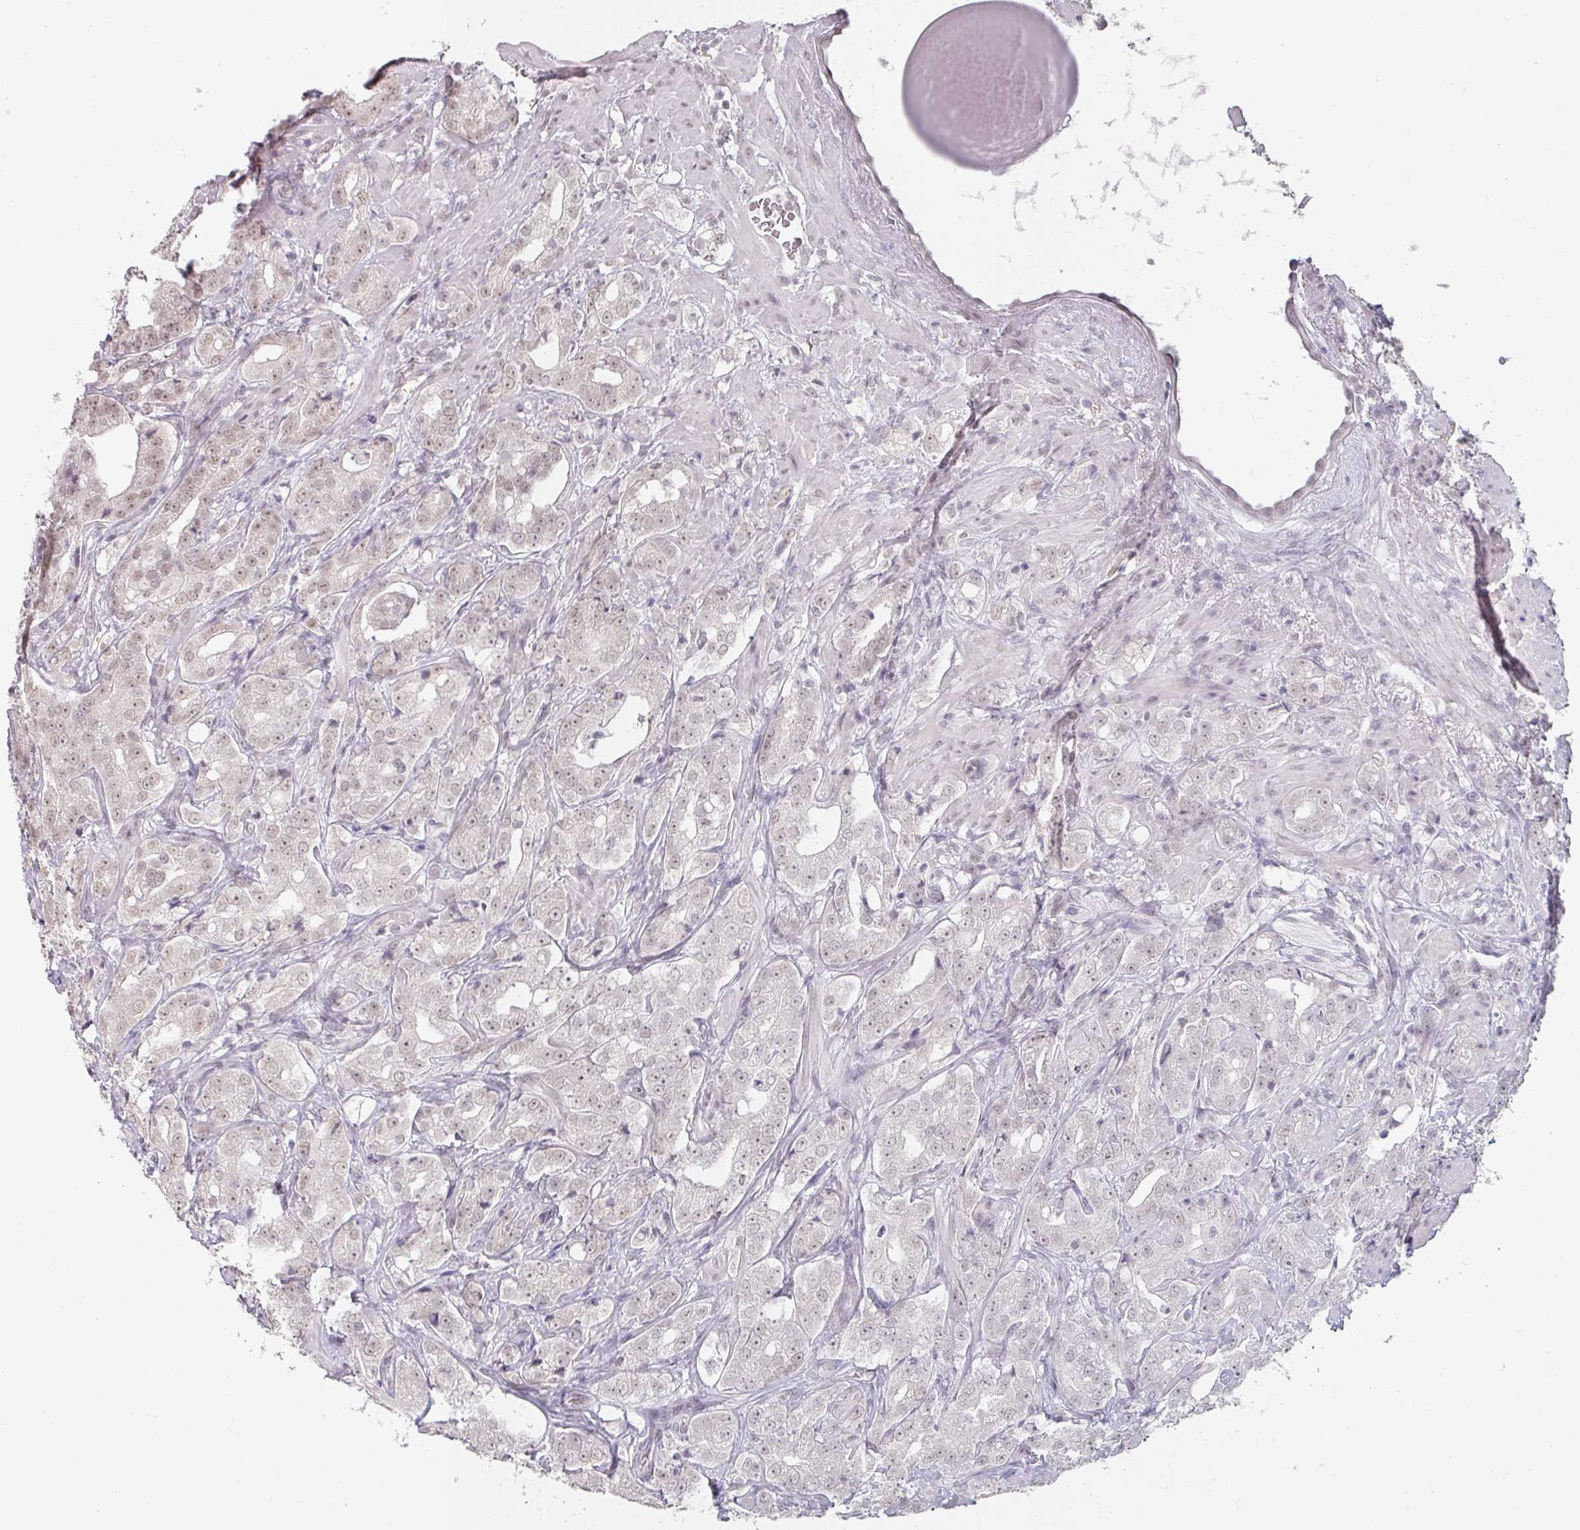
{"staining": {"intensity": "weak", "quantity": "<25%", "location": "nuclear"}, "tissue": "prostate cancer", "cell_type": "Tumor cells", "image_type": "cancer", "snomed": [{"axis": "morphology", "description": "Adenocarcinoma, Low grade"}, {"axis": "topography", "description": "Prostate"}], "caption": "This image is of adenocarcinoma (low-grade) (prostate) stained with IHC to label a protein in brown with the nuclei are counter-stained blue. There is no staining in tumor cells.", "gene": "SPRR1A", "patient": {"sex": "male", "age": 67}}